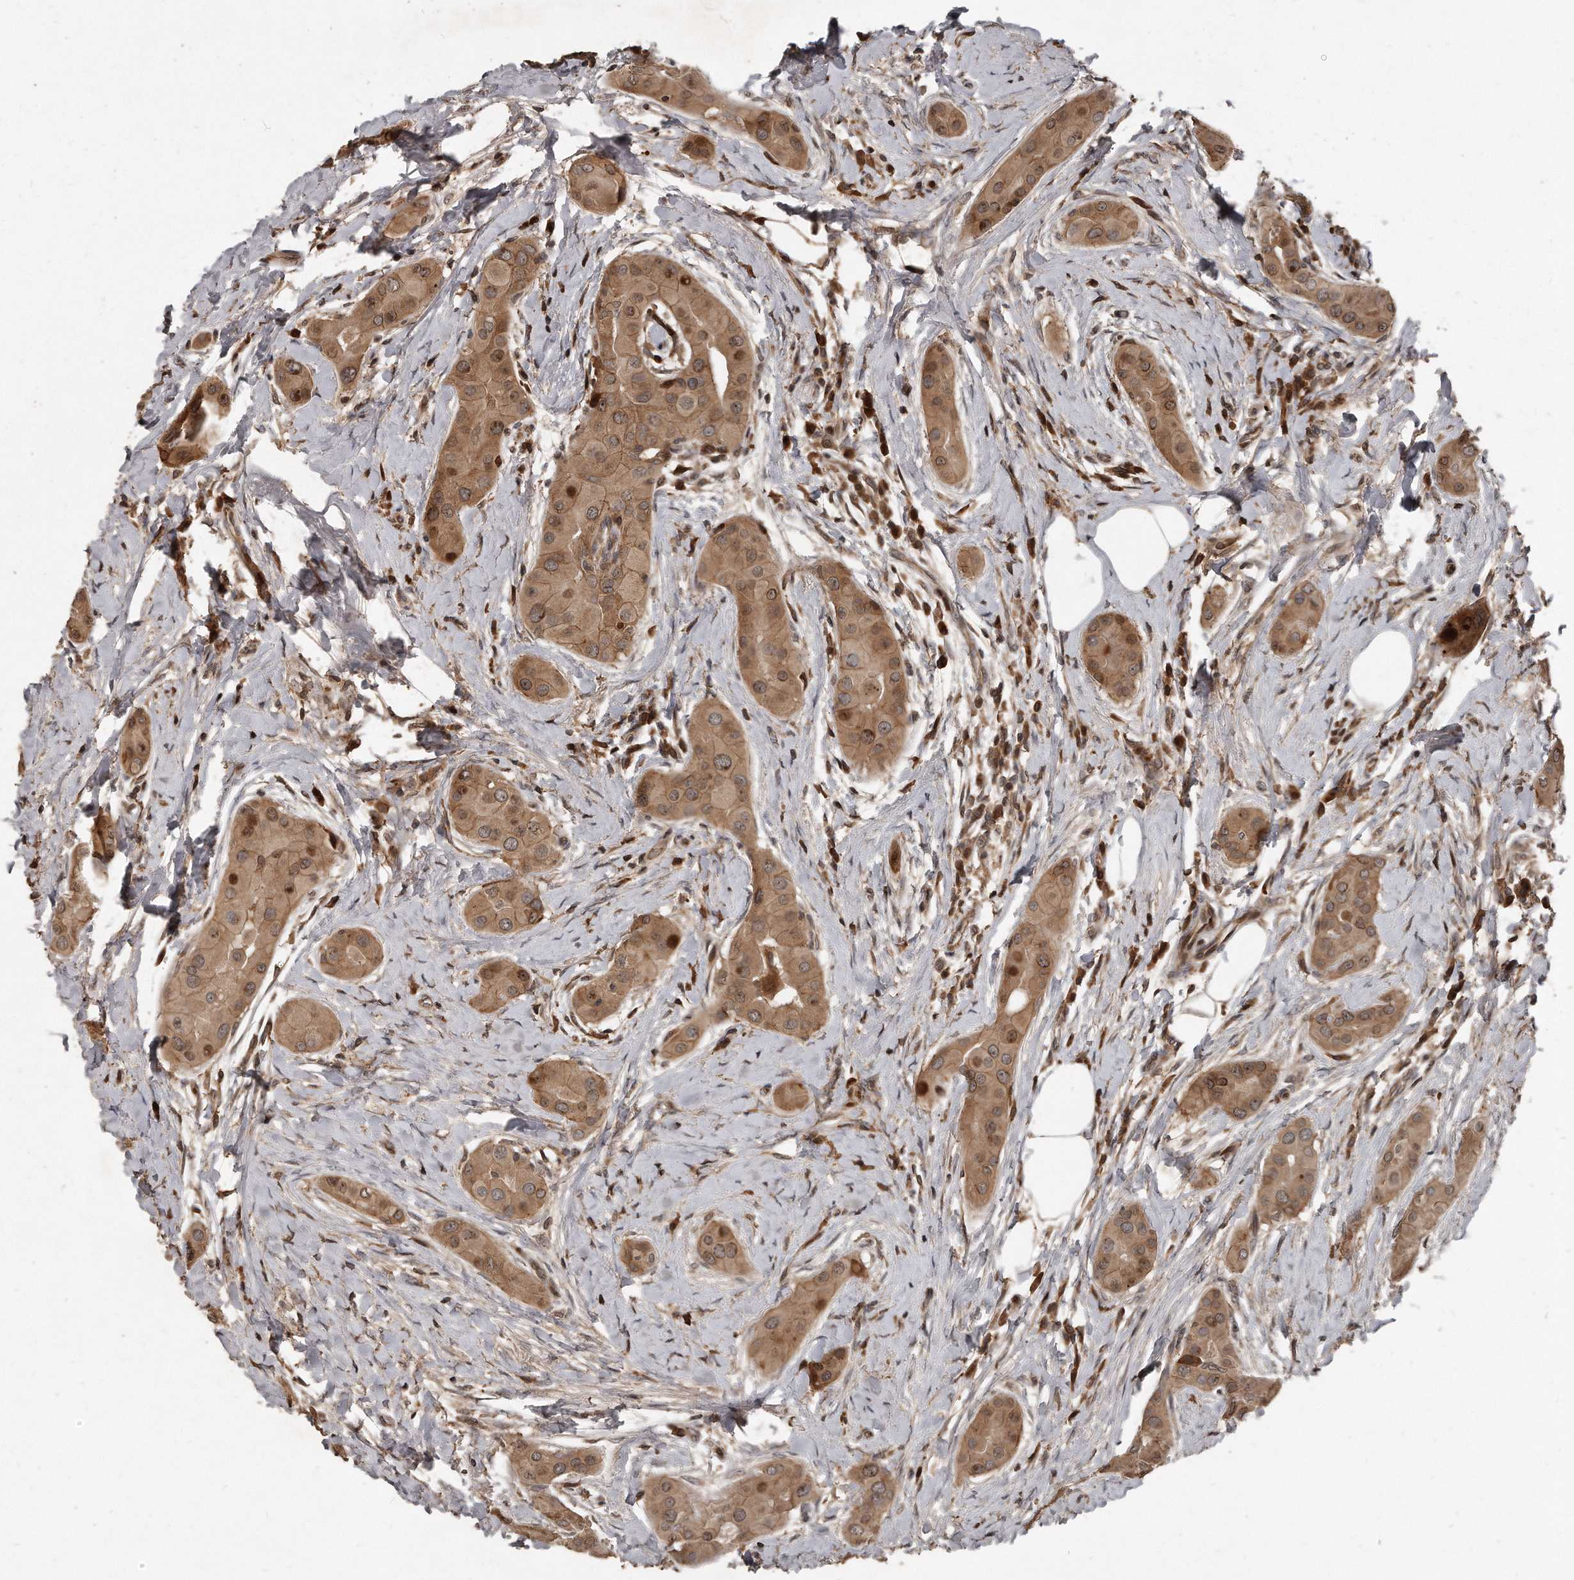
{"staining": {"intensity": "moderate", "quantity": ">75%", "location": "cytoplasmic/membranous,nuclear"}, "tissue": "thyroid cancer", "cell_type": "Tumor cells", "image_type": "cancer", "snomed": [{"axis": "morphology", "description": "Papillary adenocarcinoma, NOS"}, {"axis": "topography", "description": "Thyroid gland"}], "caption": "Immunohistochemistry image of thyroid cancer (papillary adenocarcinoma) stained for a protein (brown), which displays medium levels of moderate cytoplasmic/membranous and nuclear positivity in approximately >75% of tumor cells.", "gene": "GCH1", "patient": {"sex": "male", "age": 33}}